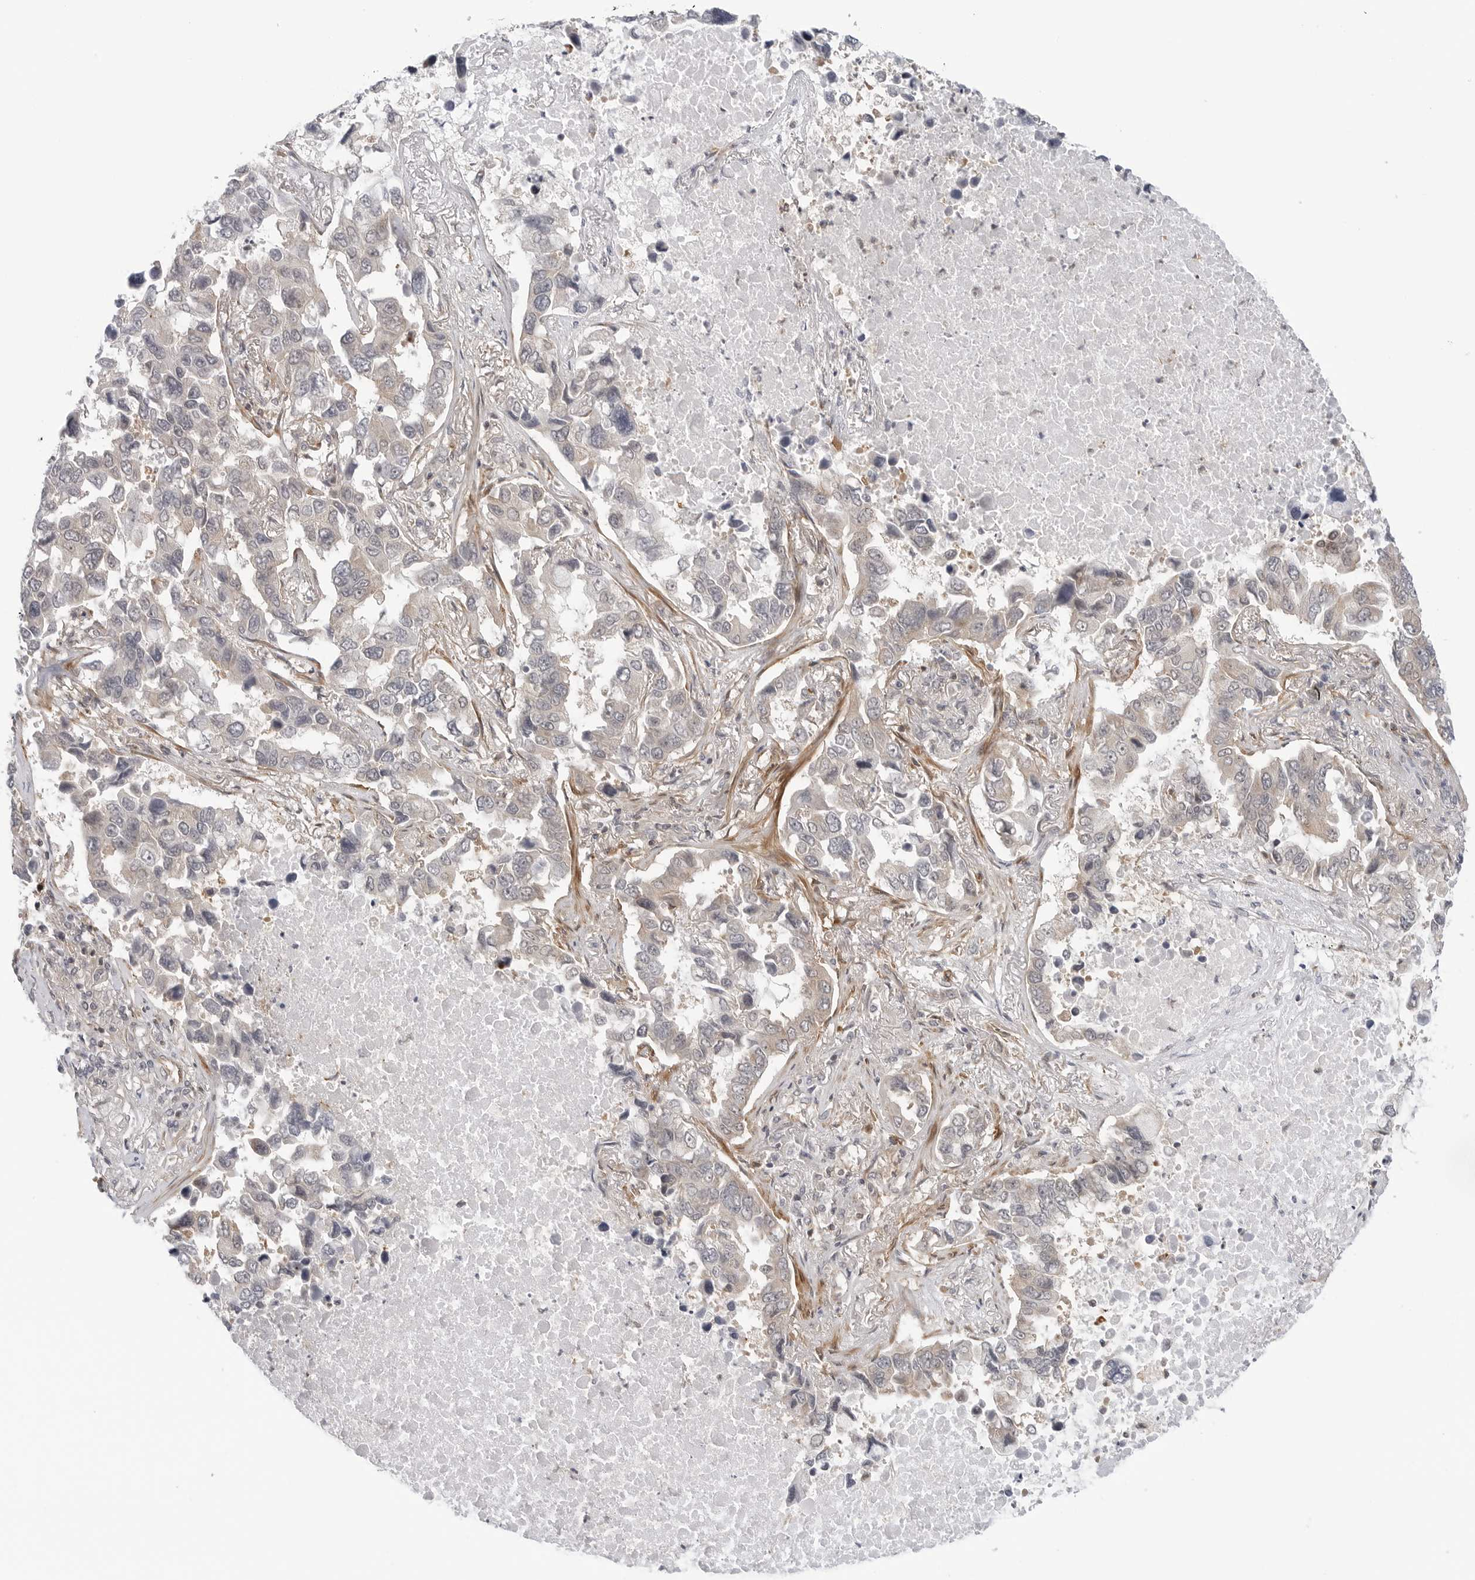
{"staining": {"intensity": "negative", "quantity": "none", "location": "none"}, "tissue": "lung cancer", "cell_type": "Tumor cells", "image_type": "cancer", "snomed": [{"axis": "morphology", "description": "Adenocarcinoma, NOS"}, {"axis": "topography", "description": "Lung"}], "caption": "High magnification brightfield microscopy of adenocarcinoma (lung) stained with DAB (brown) and counterstained with hematoxylin (blue): tumor cells show no significant staining.", "gene": "STXBP3", "patient": {"sex": "male", "age": 64}}